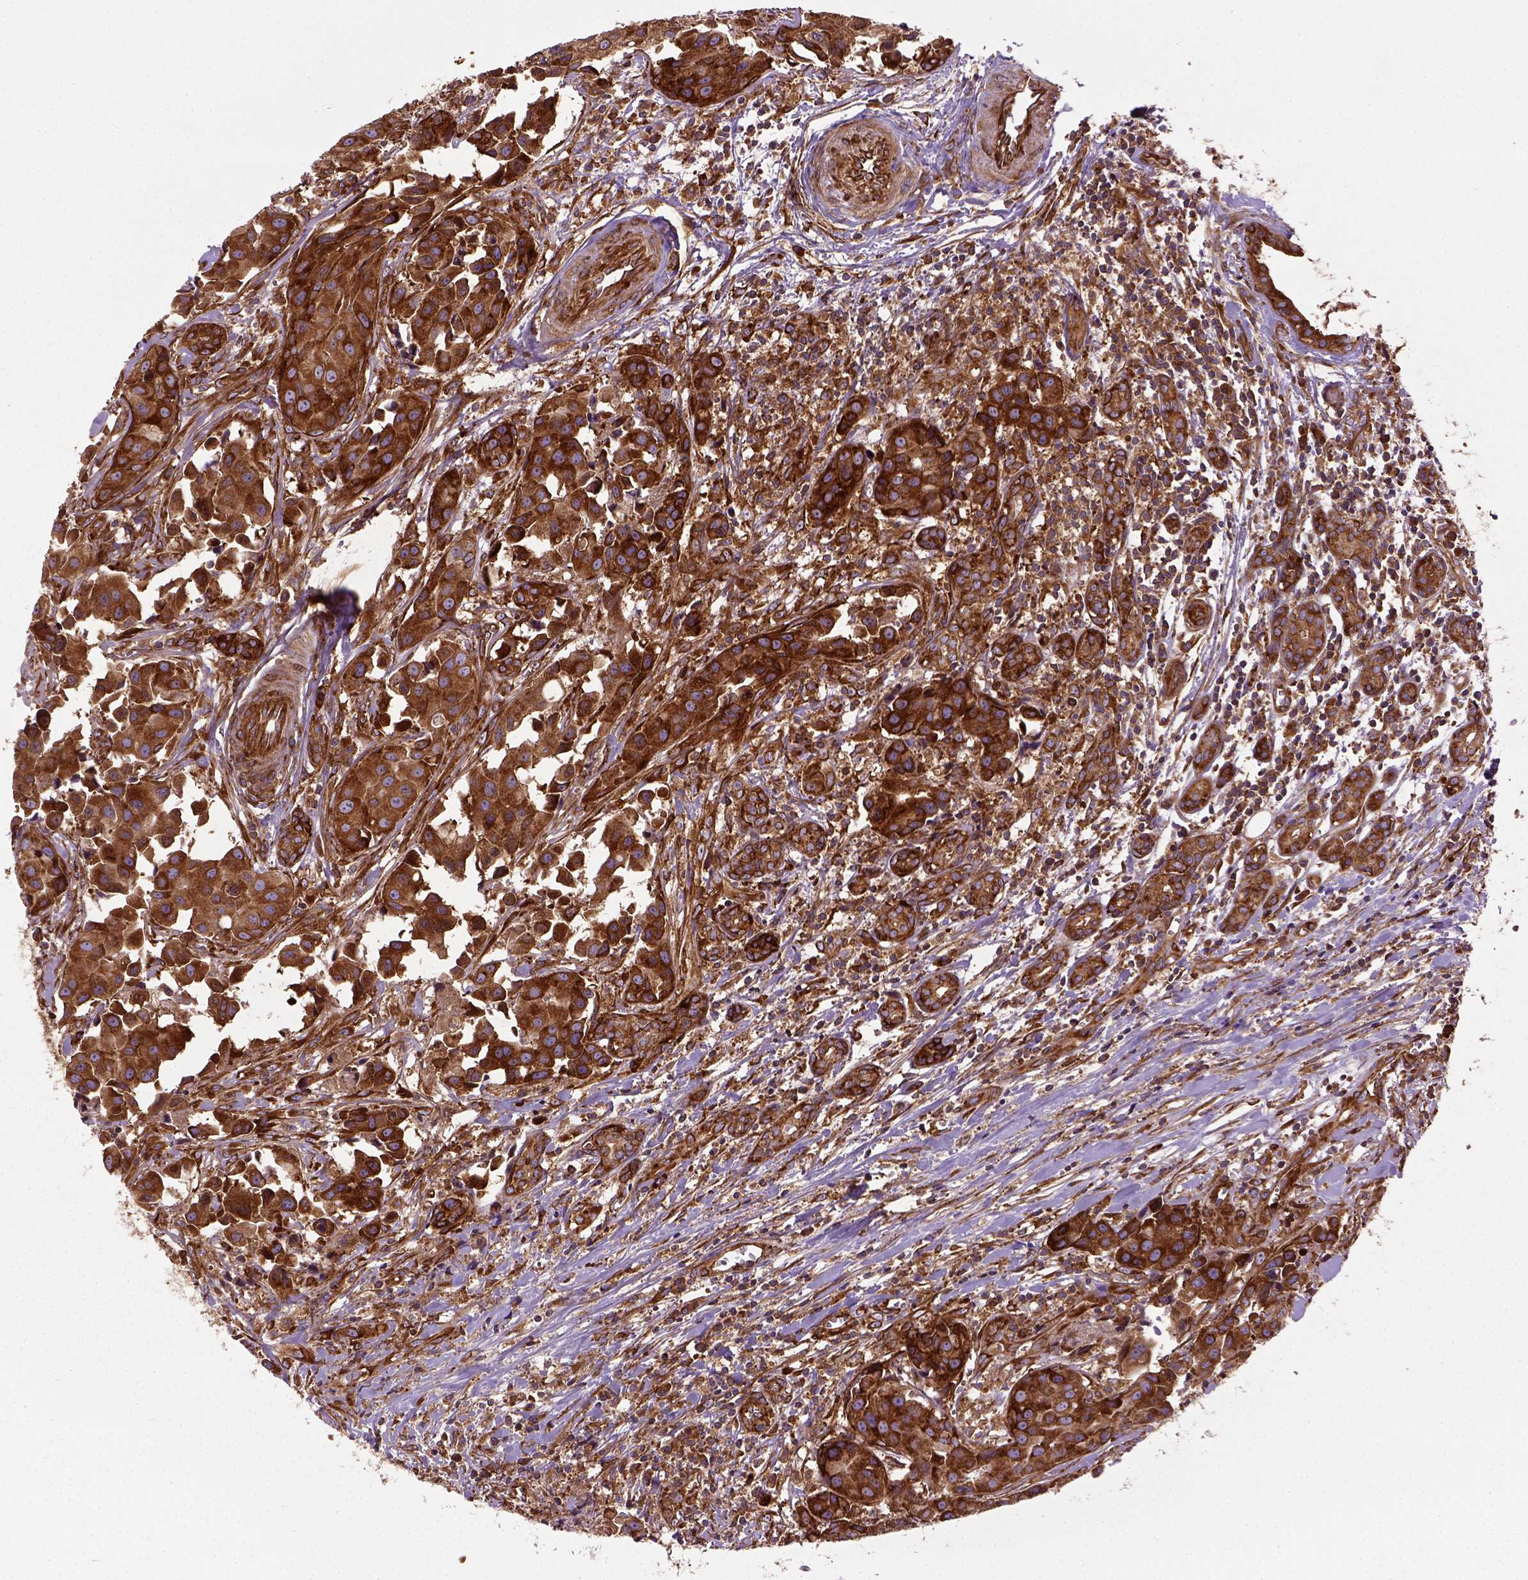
{"staining": {"intensity": "strong", "quantity": ">75%", "location": "cytoplasmic/membranous"}, "tissue": "head and neck cancer", "cell_type": "Tumor cells", "image_type": "cancer", "snomed": [{"axis": "morphology", "description": "Adenocarcinoma, NOS"}, {"axis": "topography", "description": "Head-Neck"}], "caption": "DAB immunohistochemical staining of human head and neck cancer (adenocarcinoma) exhibits strong cytoplasmic/membranous protein positivity in approximately >75% of tumor cells.", "gene": "CAPRIN1", "patient": {"sex": "male", "age": 76}}